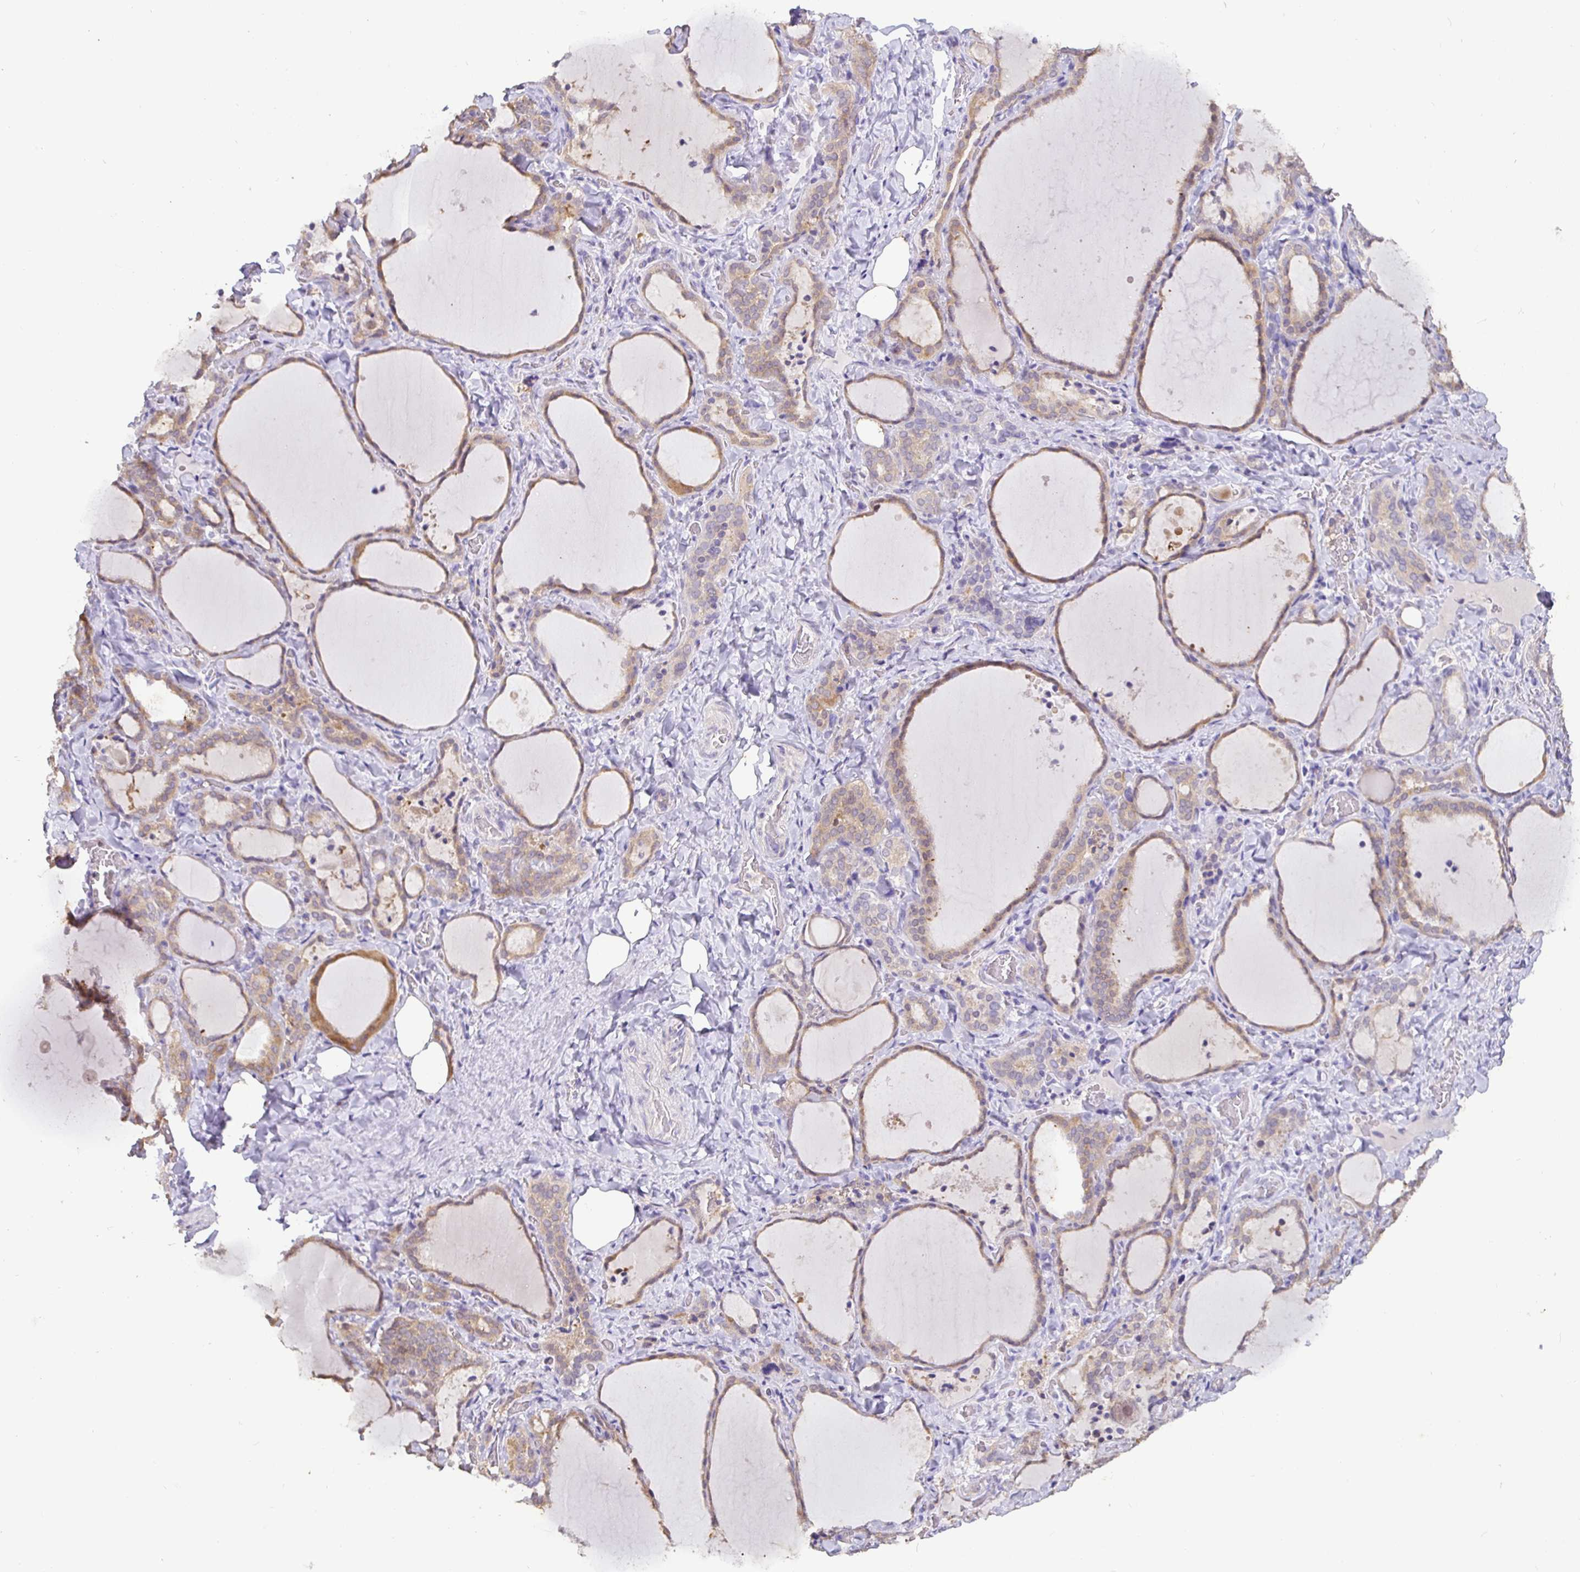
{"staining": {"intensity": "moderate", "quantity": ">75%", "location": "cytoplasmic/membranous"}, "tissue": "thyroid gland", "cell_type": "Glandular cells", "image_type": "normal", "snomed": [{"axis": "morphology", "description": "Normal tissue, NOS"}, {"axis": "topography", "description": "Thyroid gland"}], "caption": "IHC of benign thyroid gland displays medium levels of moderate cytoplasmic/membranous expression in approximately >75% of glandular cells.", "gene": "SHISA4", "patient": {"sex": "female", "age": 22}}